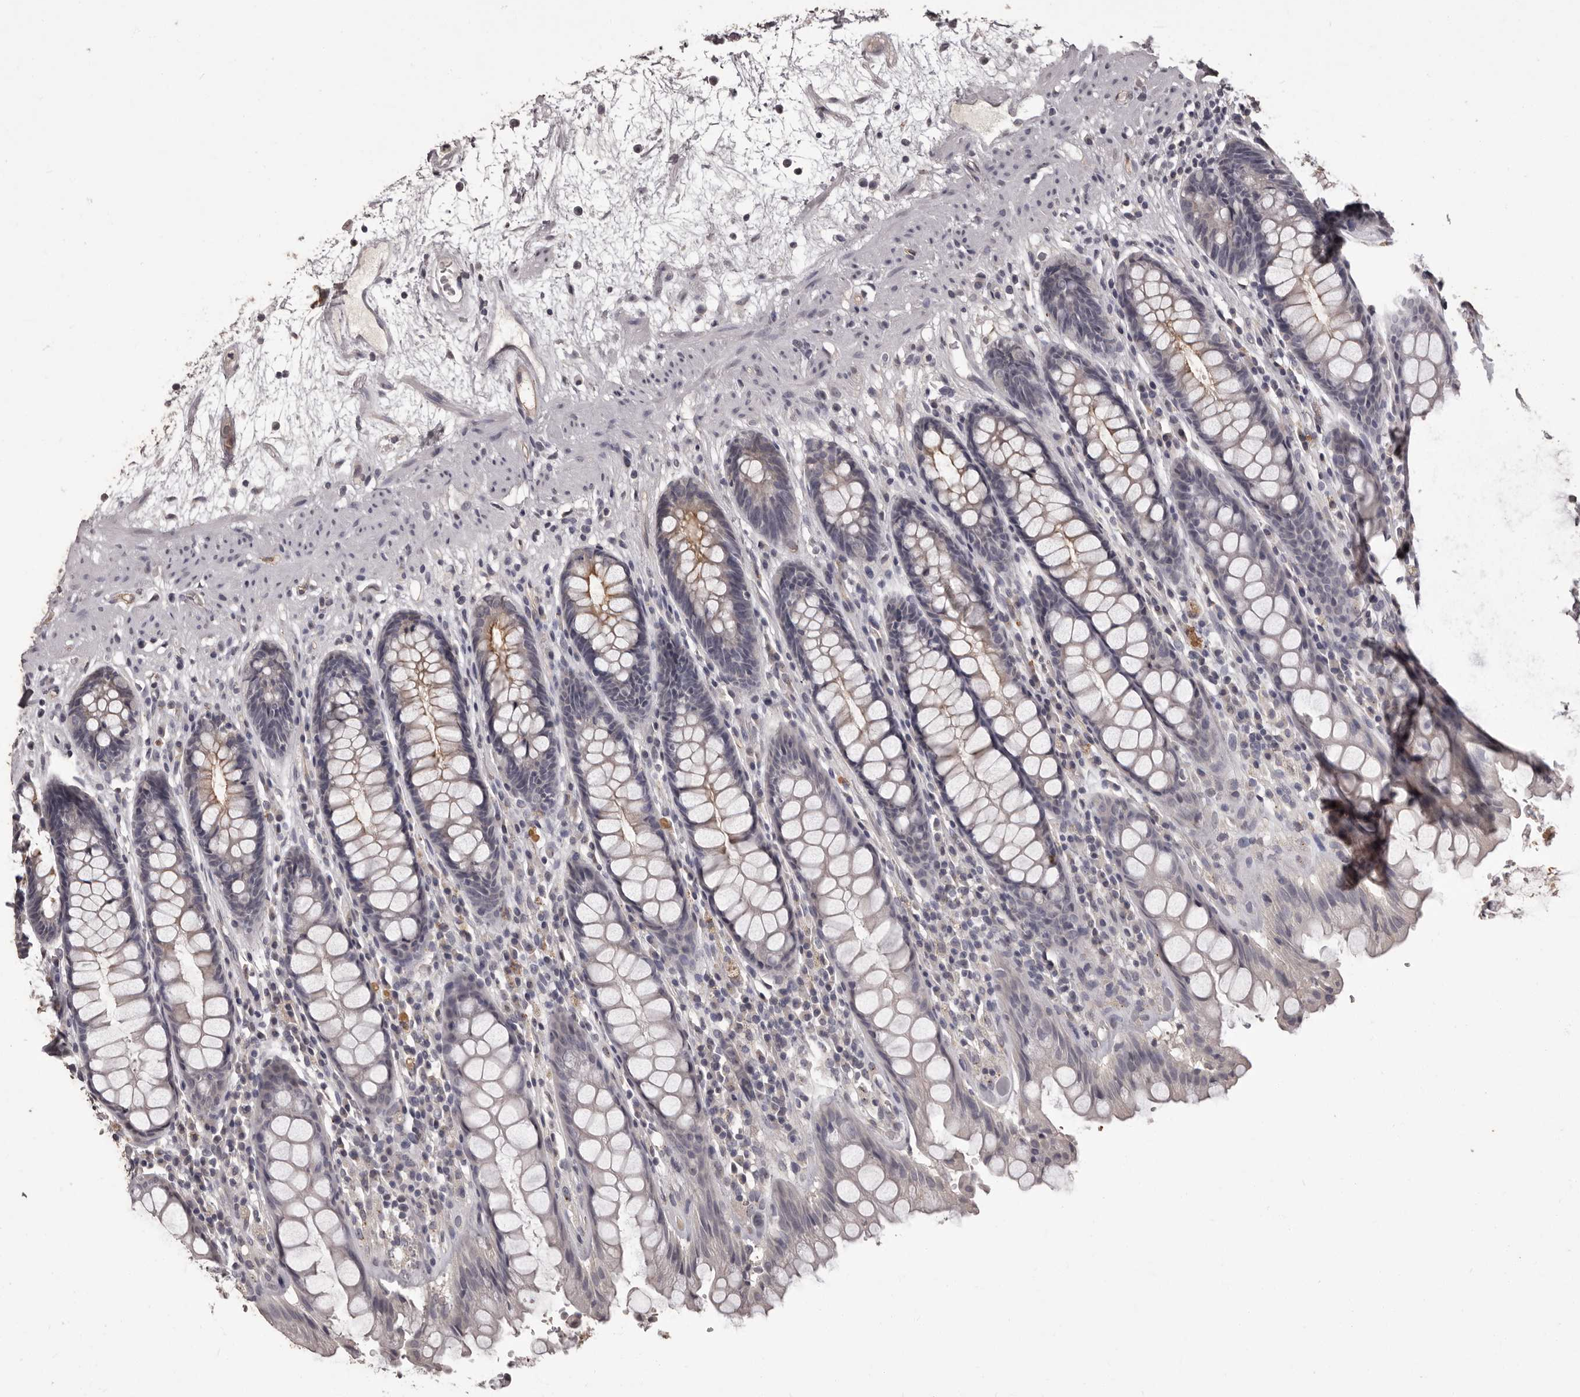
{"staining": {"intensity": "moderate", "quantity": "<25%", "location": "cytoplasmic/membranous"}, "tissue": "rectum", "cell_type": "Glandular cells", "image_type": "normal", "snomed": [{"axis": "morphology", "description": "Normal tissue, NOS"}, {"axis": "topography", "description": "Rectum"}], "caption": "A photomicrograph of human rectum stained for a protein displays moderate cytoplasmic/membranous brown staining in glandular cells.", "gene": "GPR78", "patient": {"sex": "male", "age": 64}}